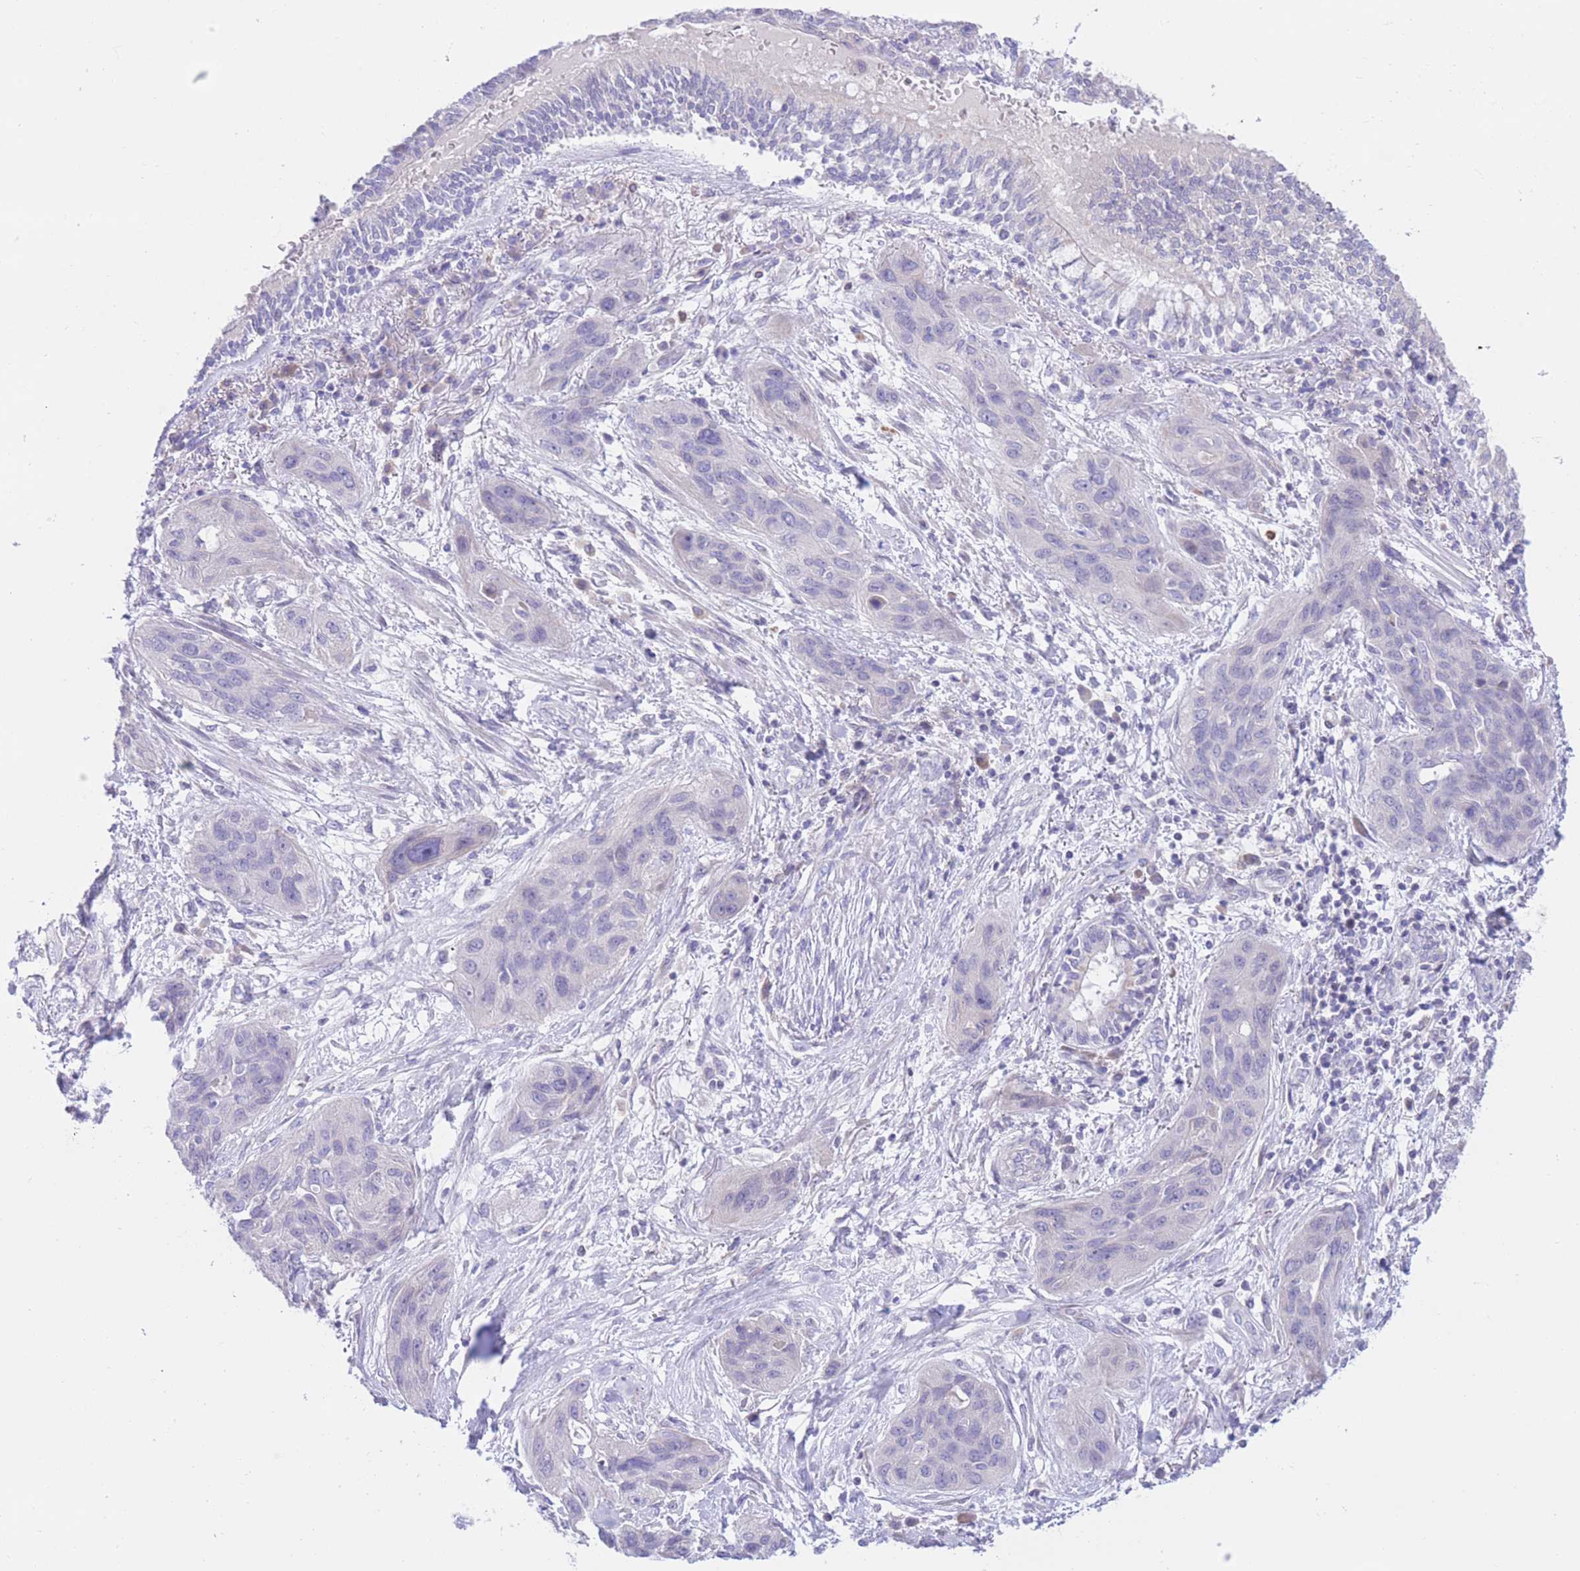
{"staining": {"intensity": "negative", "quantity": "none", "location": "none"}, "tissue": "lung cancer", "cell_type": "Tumor cells", "image_type": "cancer", "snomed": [{"axis": "morphology", "description": "Squamous cell carcinoma, NOS"}, {"axis": "topography", "description": "Lung"}], "caption": "Immunohistochemical staining of lung cancer (squamous cell carcinoma) demonstrates no significant staining in tumor cells.", "gene": "RPL39L", "patient": {"sex": "female", "age": 70}}